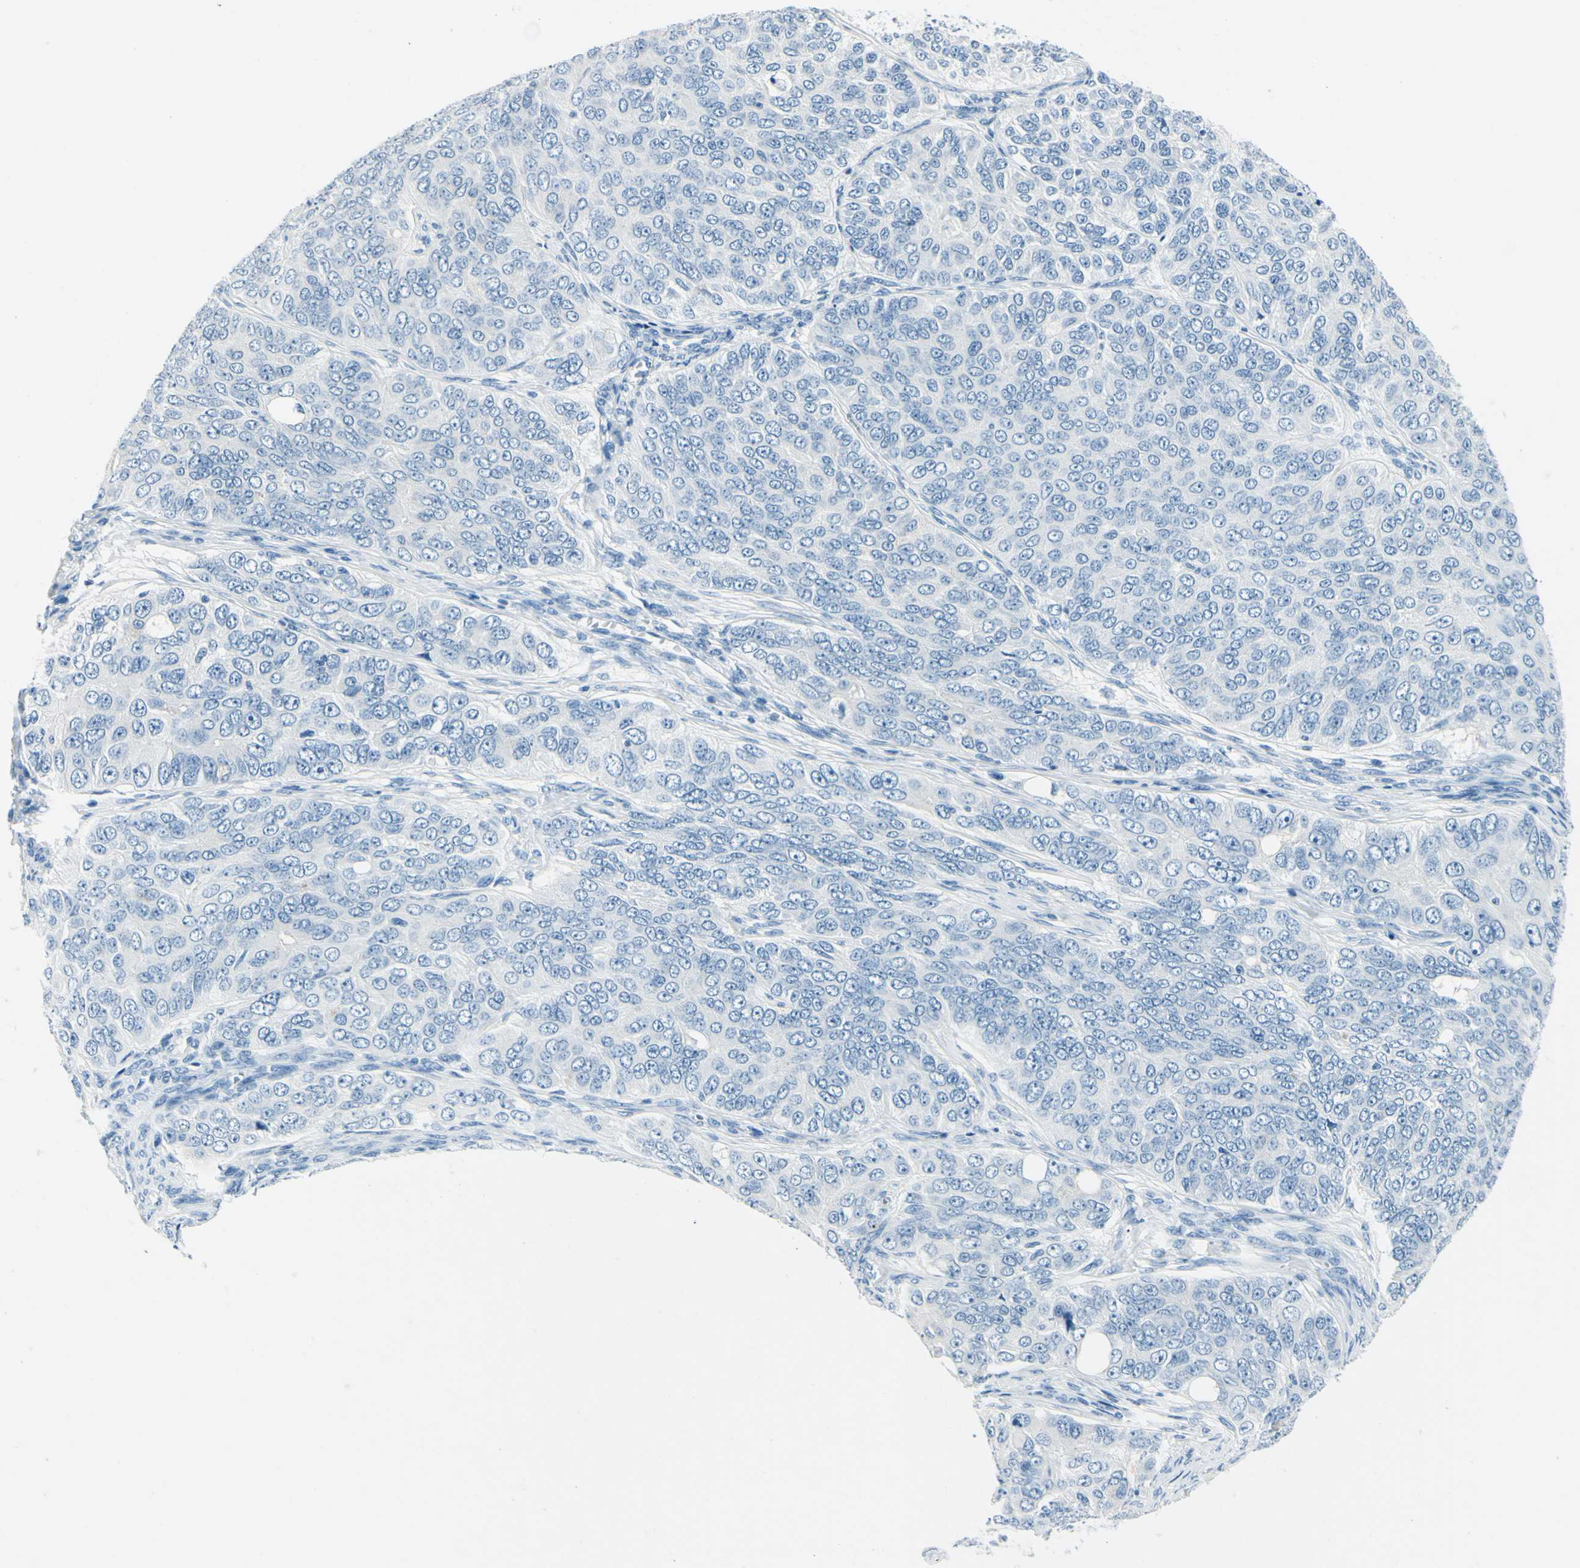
{"staining": {"intensity": "negative", "quantity": "none", "location": "none"}, "tissue": "ovarian cancer", "cell_type": "Tumor cells", "image_type": "cancer", "snomed": [{"axis": "morphology", "description": "Carcinoma, endometroid"}, {"axis": "topography", "description": "Ovary"}], "caption": "Ovarian endometroid carcinoma was stained to show a protein in brown. There is no significant expression in tumor cells.", "gene": "CDH15", "patient": {"sex": "female", "age": 51}}